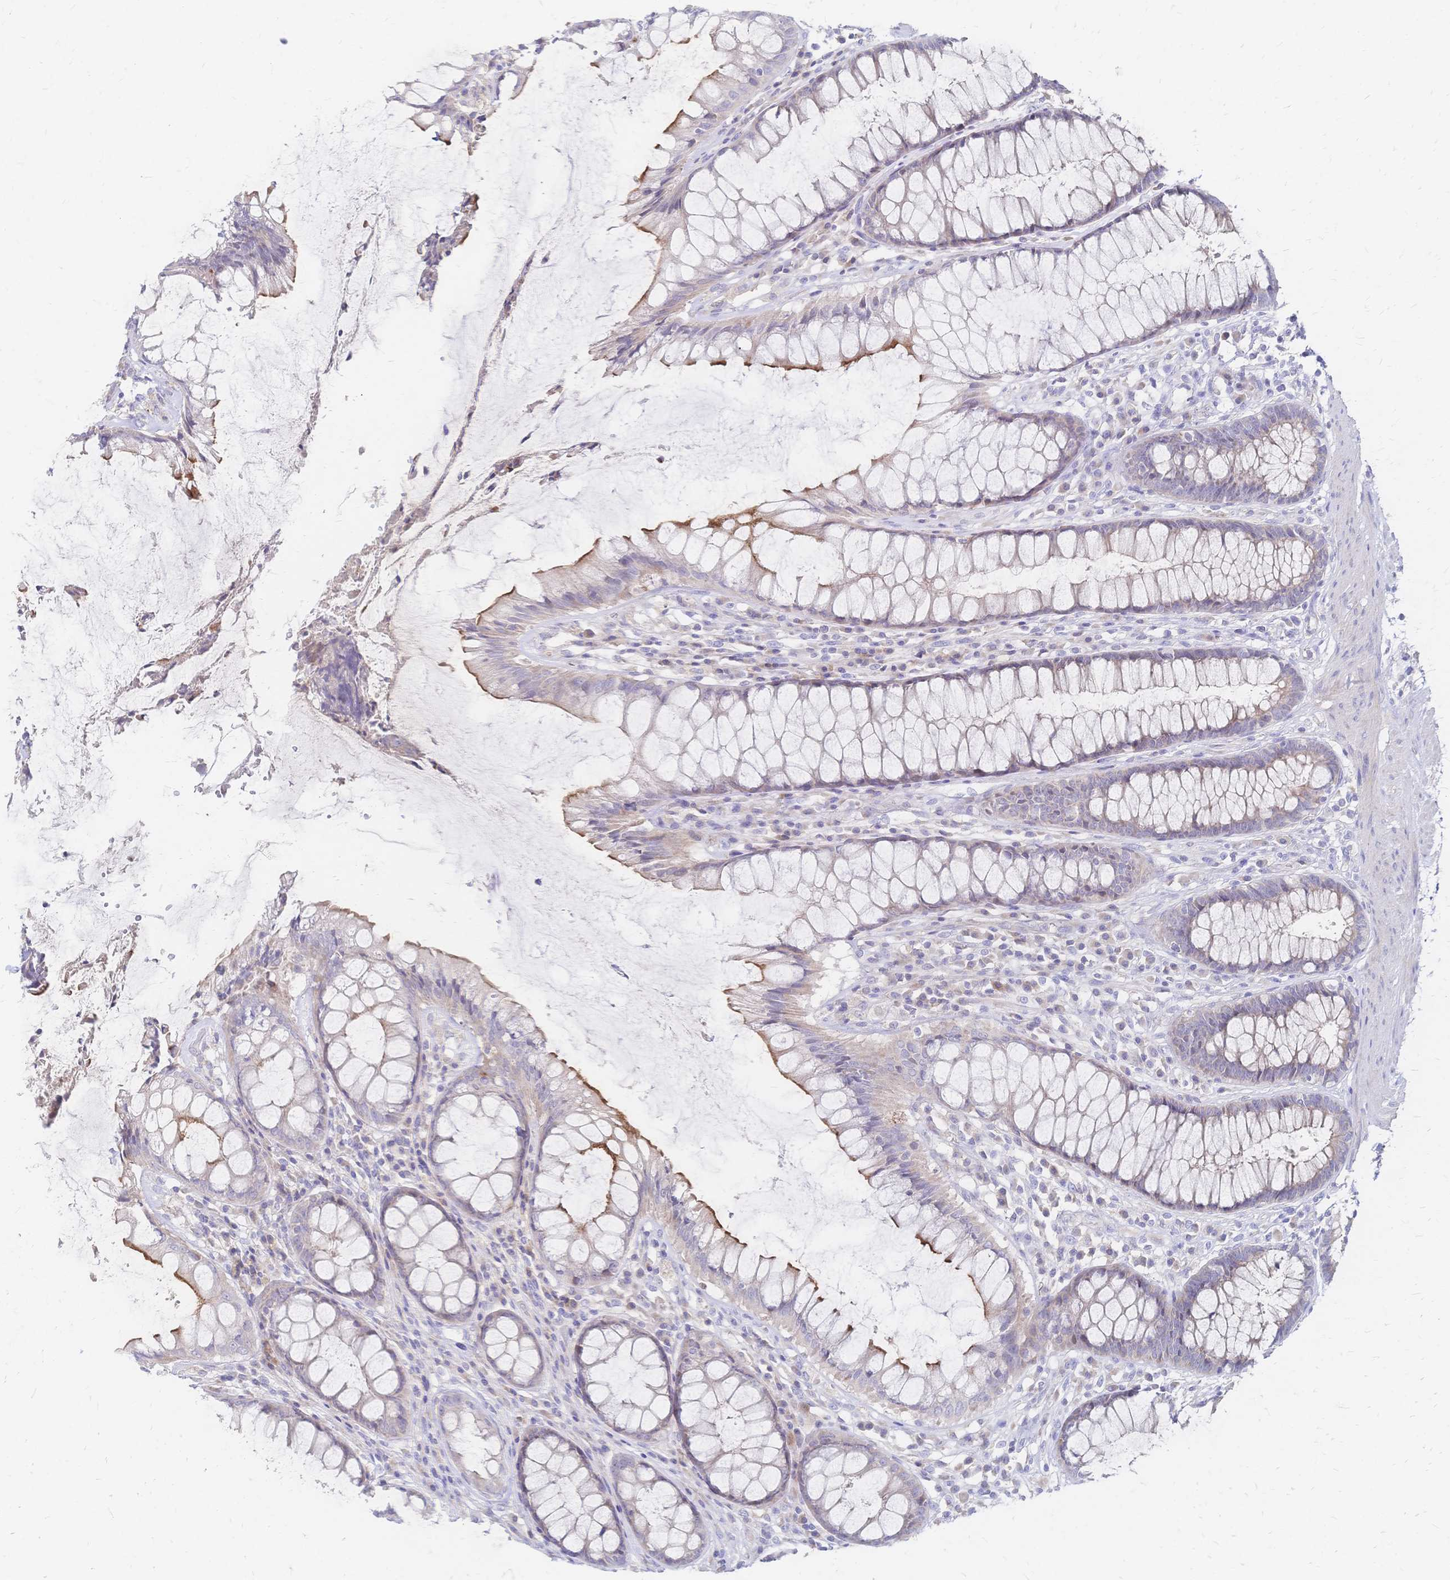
{"staining": {"intensity": "weak", "quantity": "25%-75%", "location": "cytoplasmic/membranous"}, "tissue": "rectum", "cell_type": "Glandular cells", "image_type": "normal", "snomed": [{"axis": "morphology", "description": "Normal tissue, NOS"}, {"axis": "topography", "description": "Rectum"}], "caption": "DAB (3,3'-diaminobenzidine) immunohistochemical staining of normal human rectum exhibits weak cytoplasmic/membranous protein positivity in approximately 25%-75% of glandular cells. (Stains: DAB (3,3'-diaminobenzidine) in brown, nuclei in blue, Microscopy: brightfield microscopy at high magnification).", "gene": "VWC2L", "patient": {"sex": "male", "age": 72}}